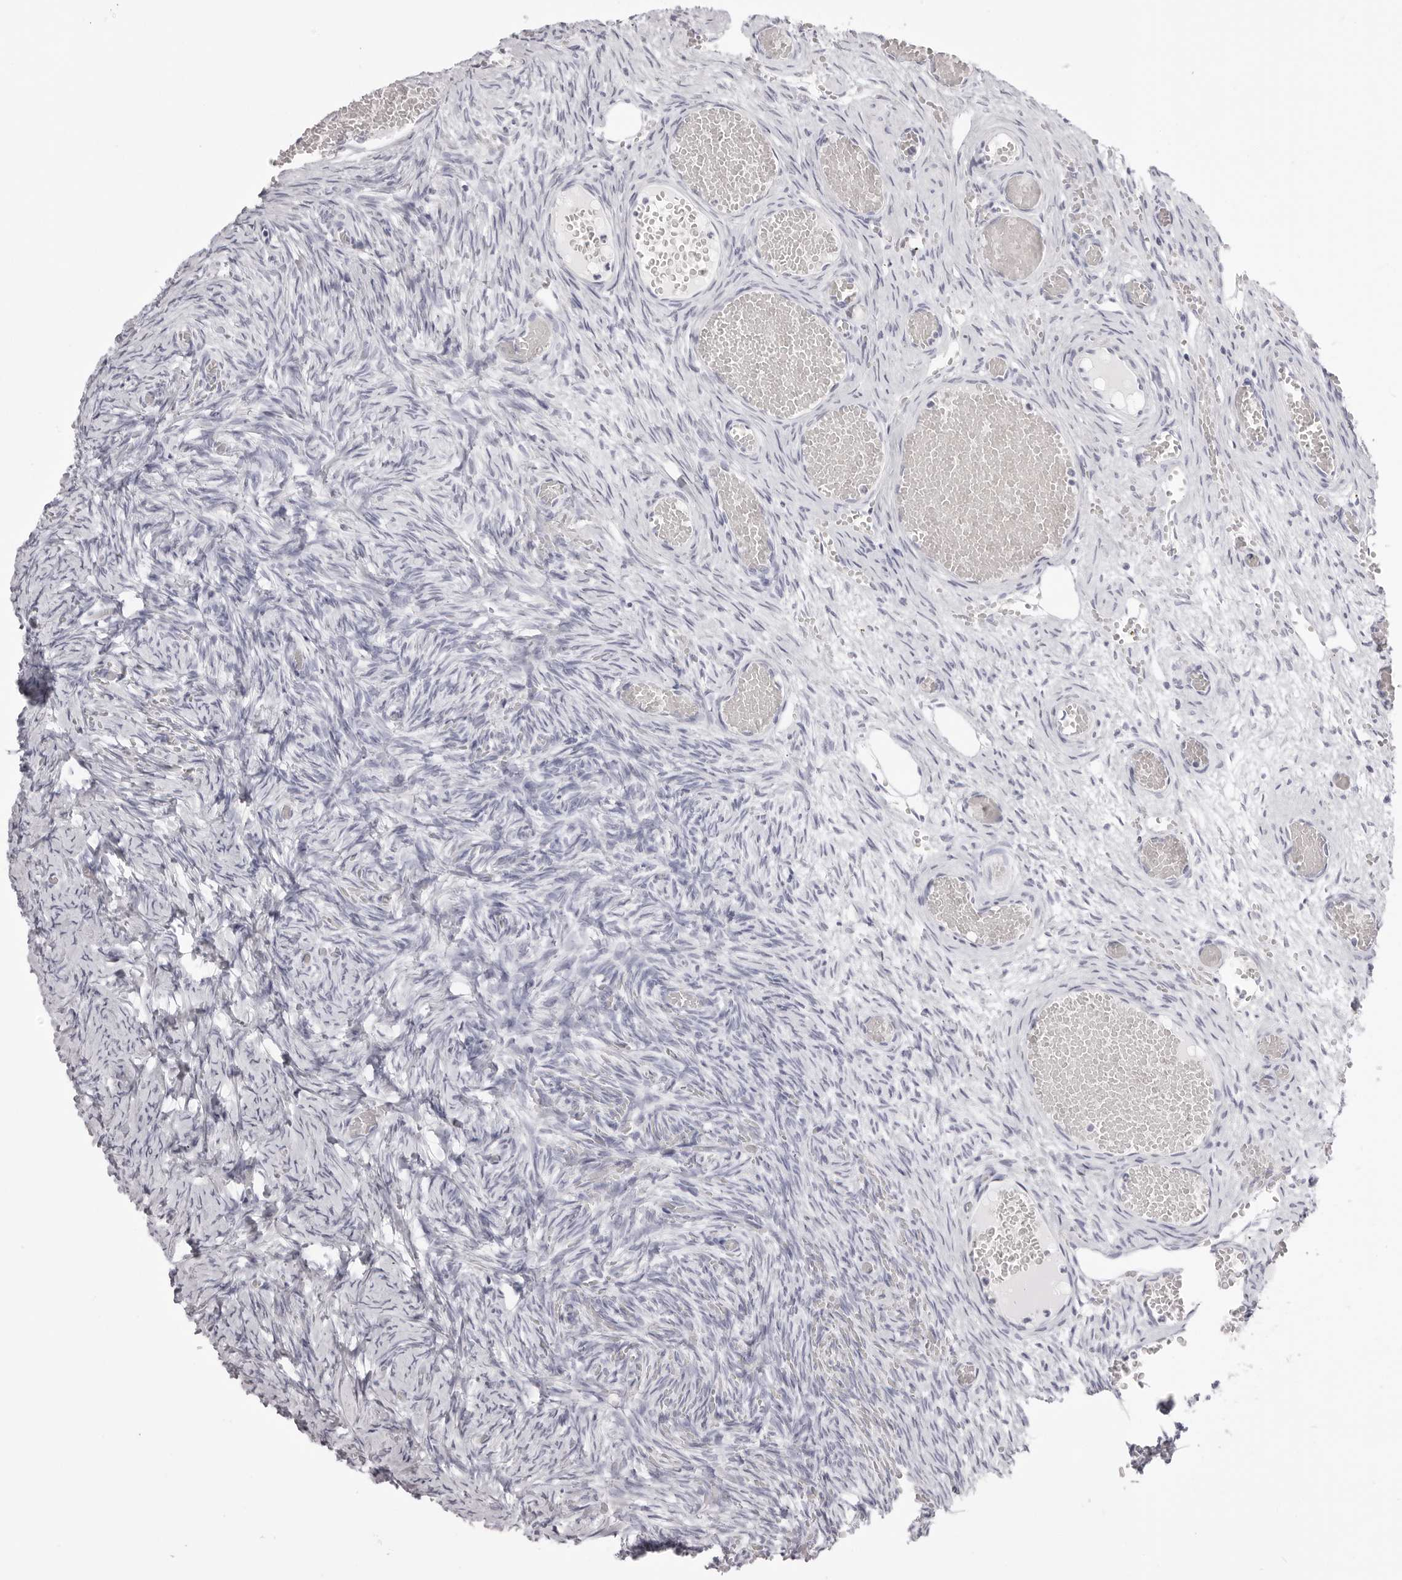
{"staining": {"intensity": "negative", "quantity": "none", "location": "none"}, "tissue": "ovary", "cell_type": "Follicle cells", "image_type": "normal", "snomed": [{"axis": "morphology", "description": "Adenocarcinoma, NOS"}, {"axis": "topography", "description": "Endometrium"}], "caption": "This is an immunohistochemistry (IHC) histopathology image of normal human ovary. There is no expression in follicle cells.", "gene": "RHO", "patient": {"sex": "female", "age": 32}}